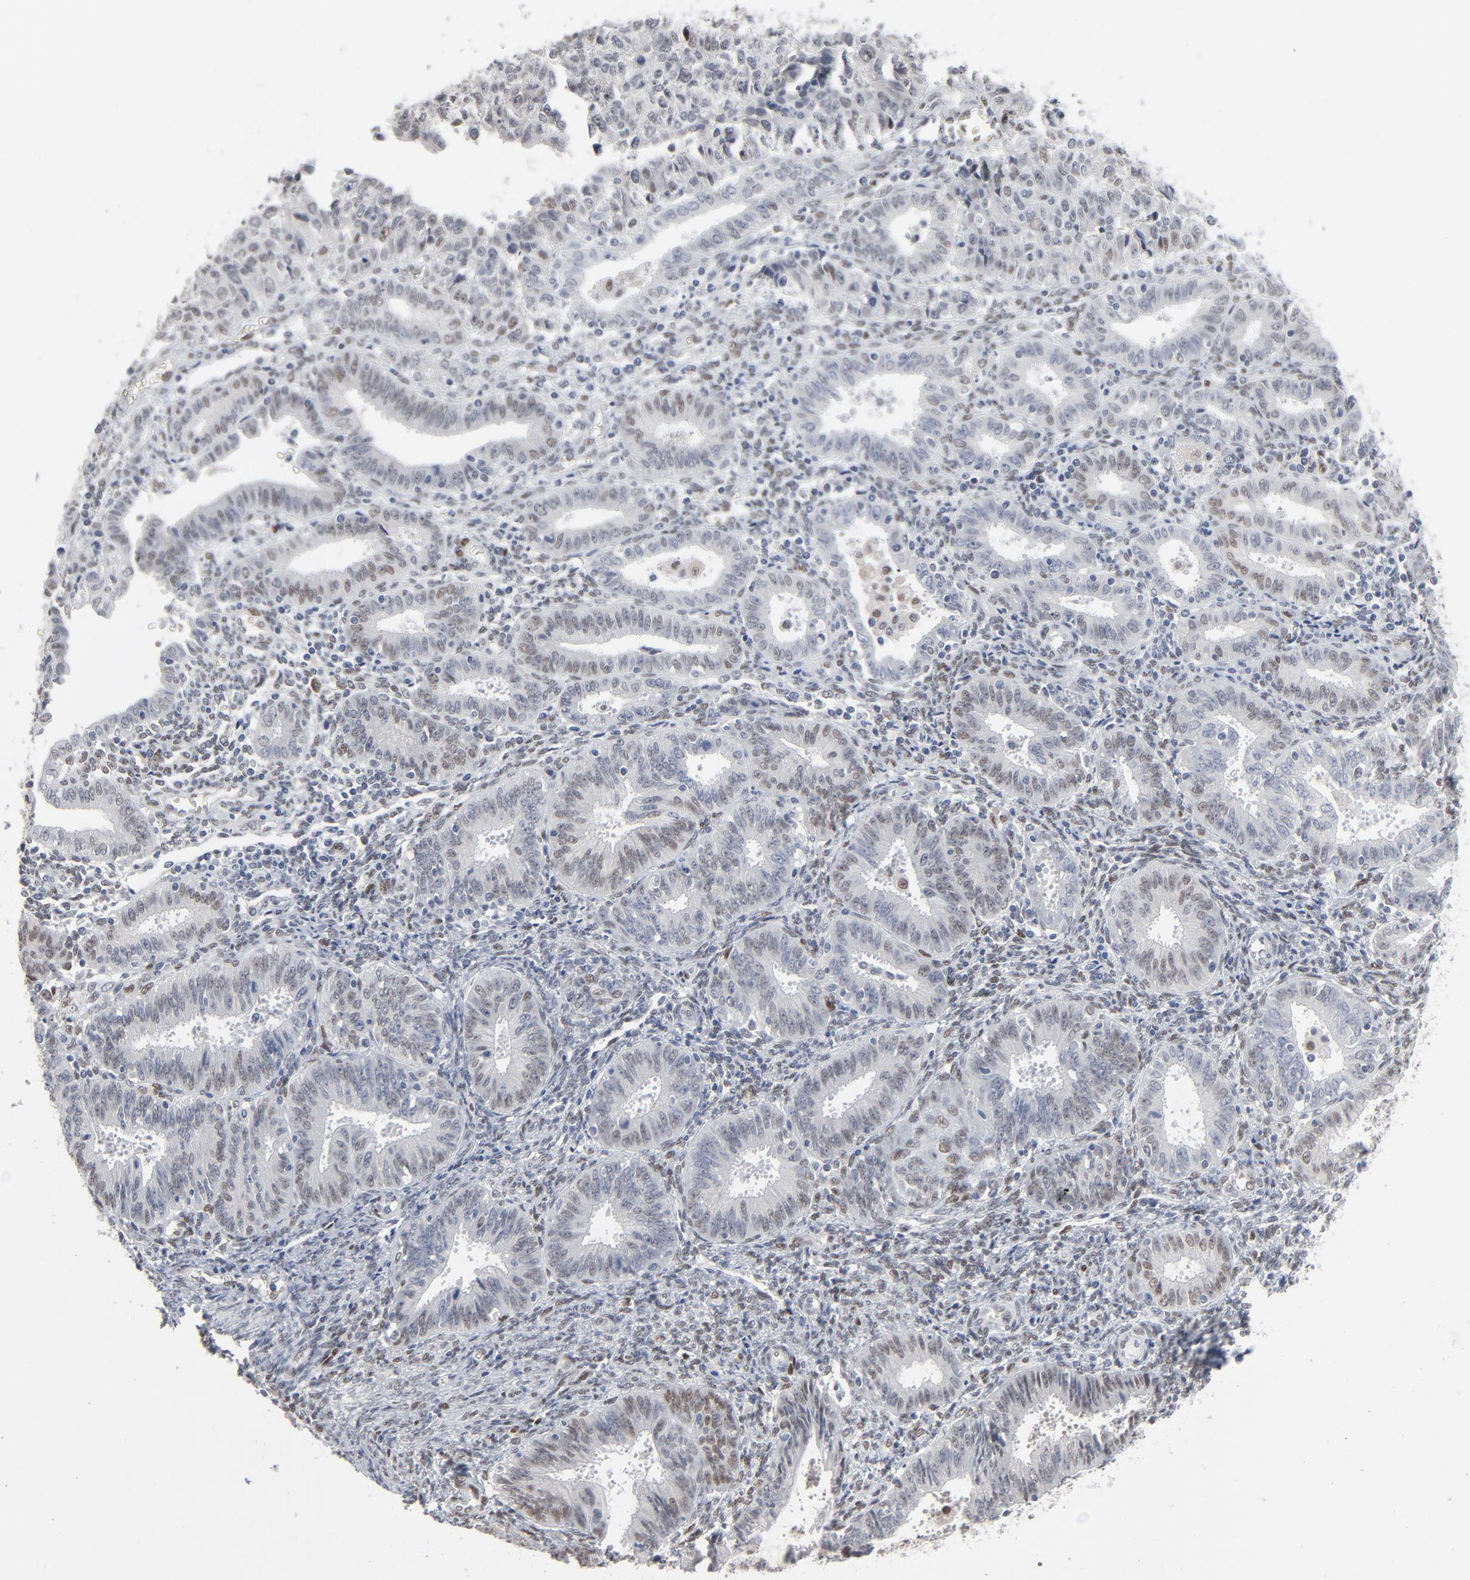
{"staining": {"intensity": "weak", "quantity": "<25%", "location": "nuclear"}, "tissue": "endometrial cancer", "cell_type": "Tumor cells", "image_type": "cancer", "snomed": [{"axis": "morphology", "description": "Adenocarcinoma, NOS"}, {"axis": "topography", "description": "Endometrium"}], "caption": "Immunohistochemistry micrograph of neoplastic tissue: human endometrial adenocarcinoma stained with DAB (3,3'-diaminobenzidine) shows no significant protein staining in tumor cells. Nuclei are stained in blue.", "gene": "ATF7", "patient": {"sex": "female", "age": 42}}